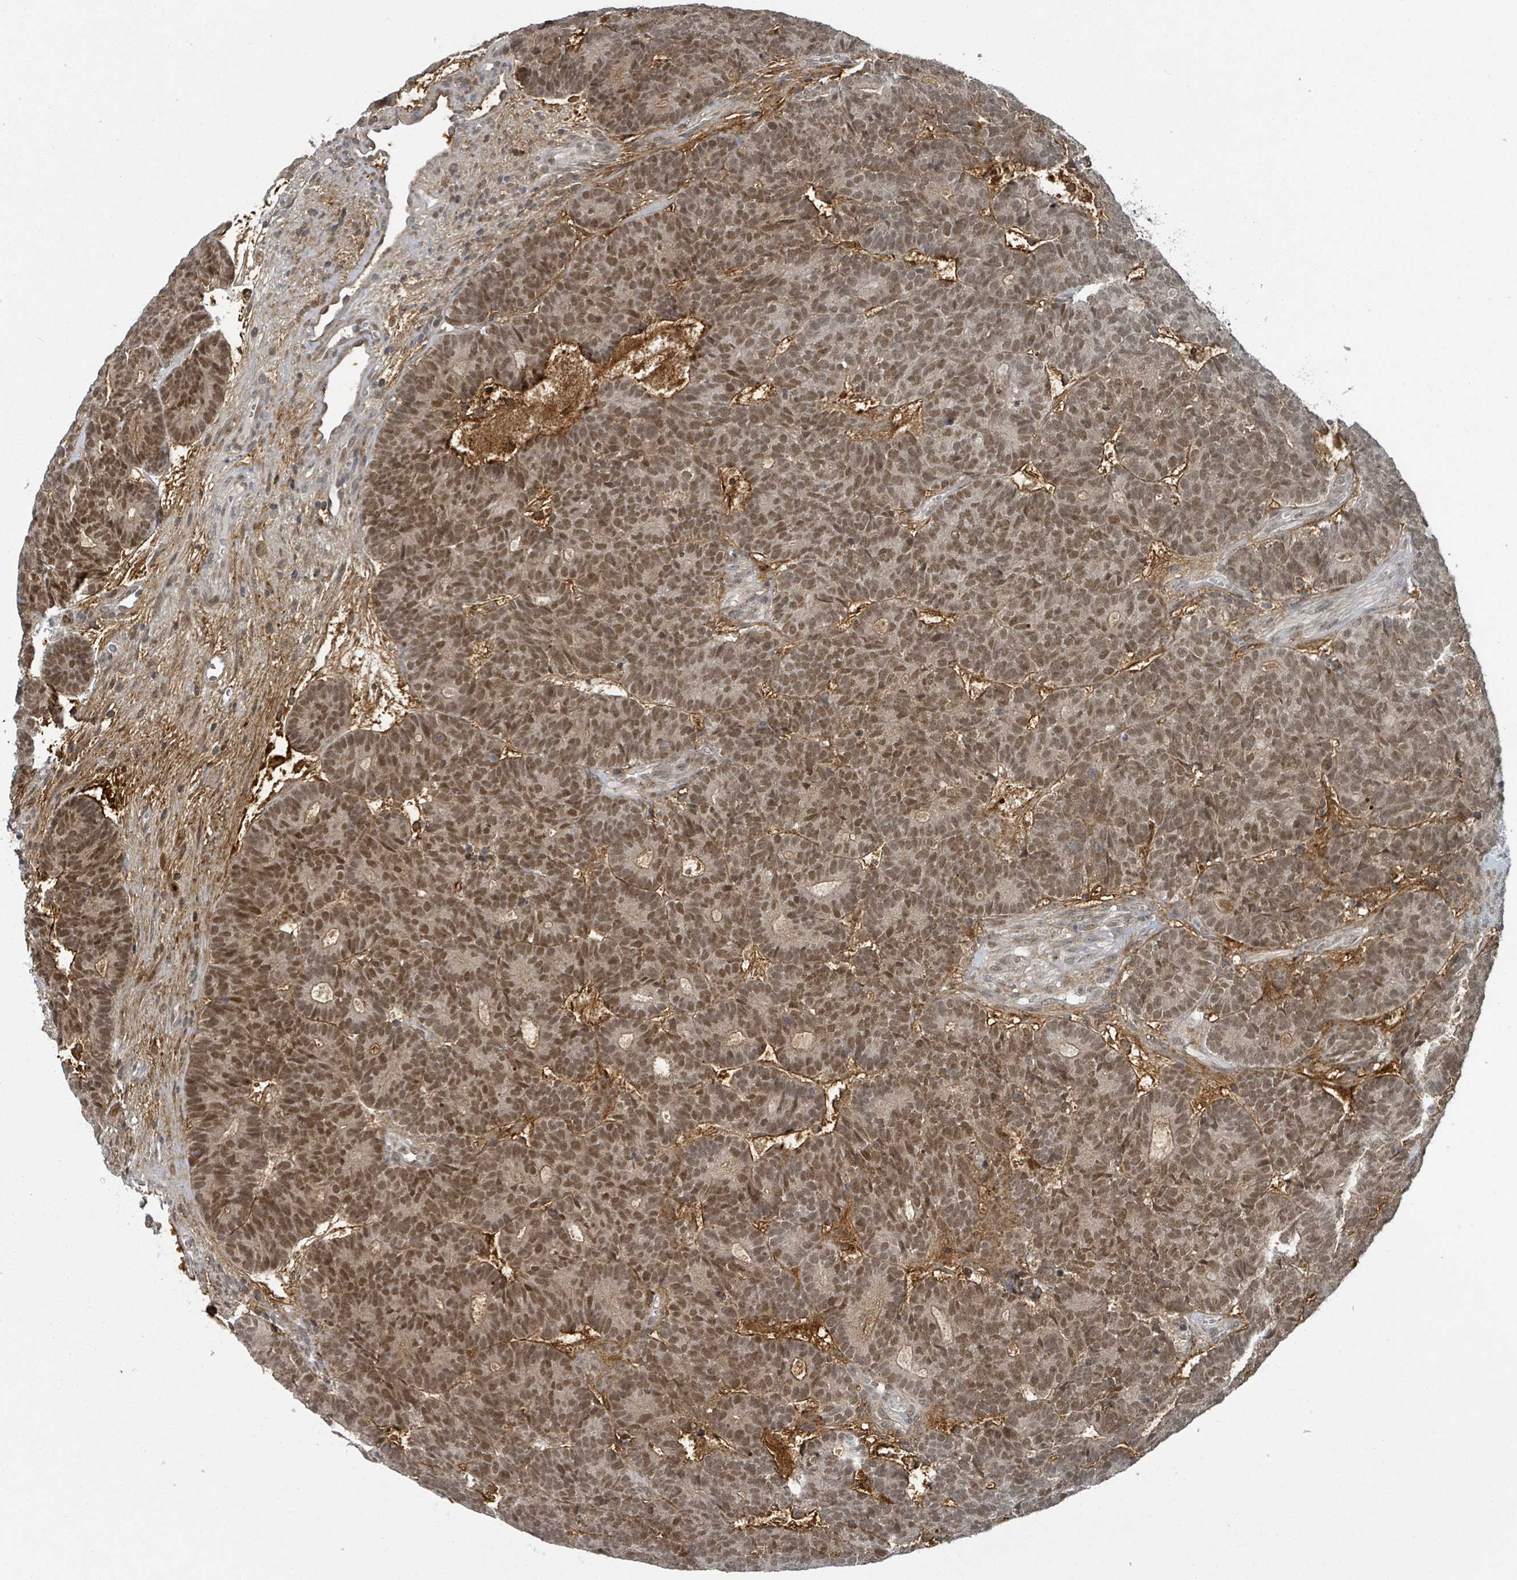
{"staining": {"intensity": "strong", "quantity": ">75%", "location": "nuclear"}, "tissue": "head and neck cancer", "cell_type": "Tumor cells", "image_type": "cancer", "snomed": [{"axis": "morphology", "description": "Adenocarcinoma, NOS"}, {"axis": "topography", "description": "Head-Neck"}], "caption": "Protein staining by immunohistochemistry displays strong nuclear positivity in approximately >75% of tumor cells in head and neck adenocarcinoma.", "gene": "GTF3C1", "patient": {"sex": "female", "age": 81}}